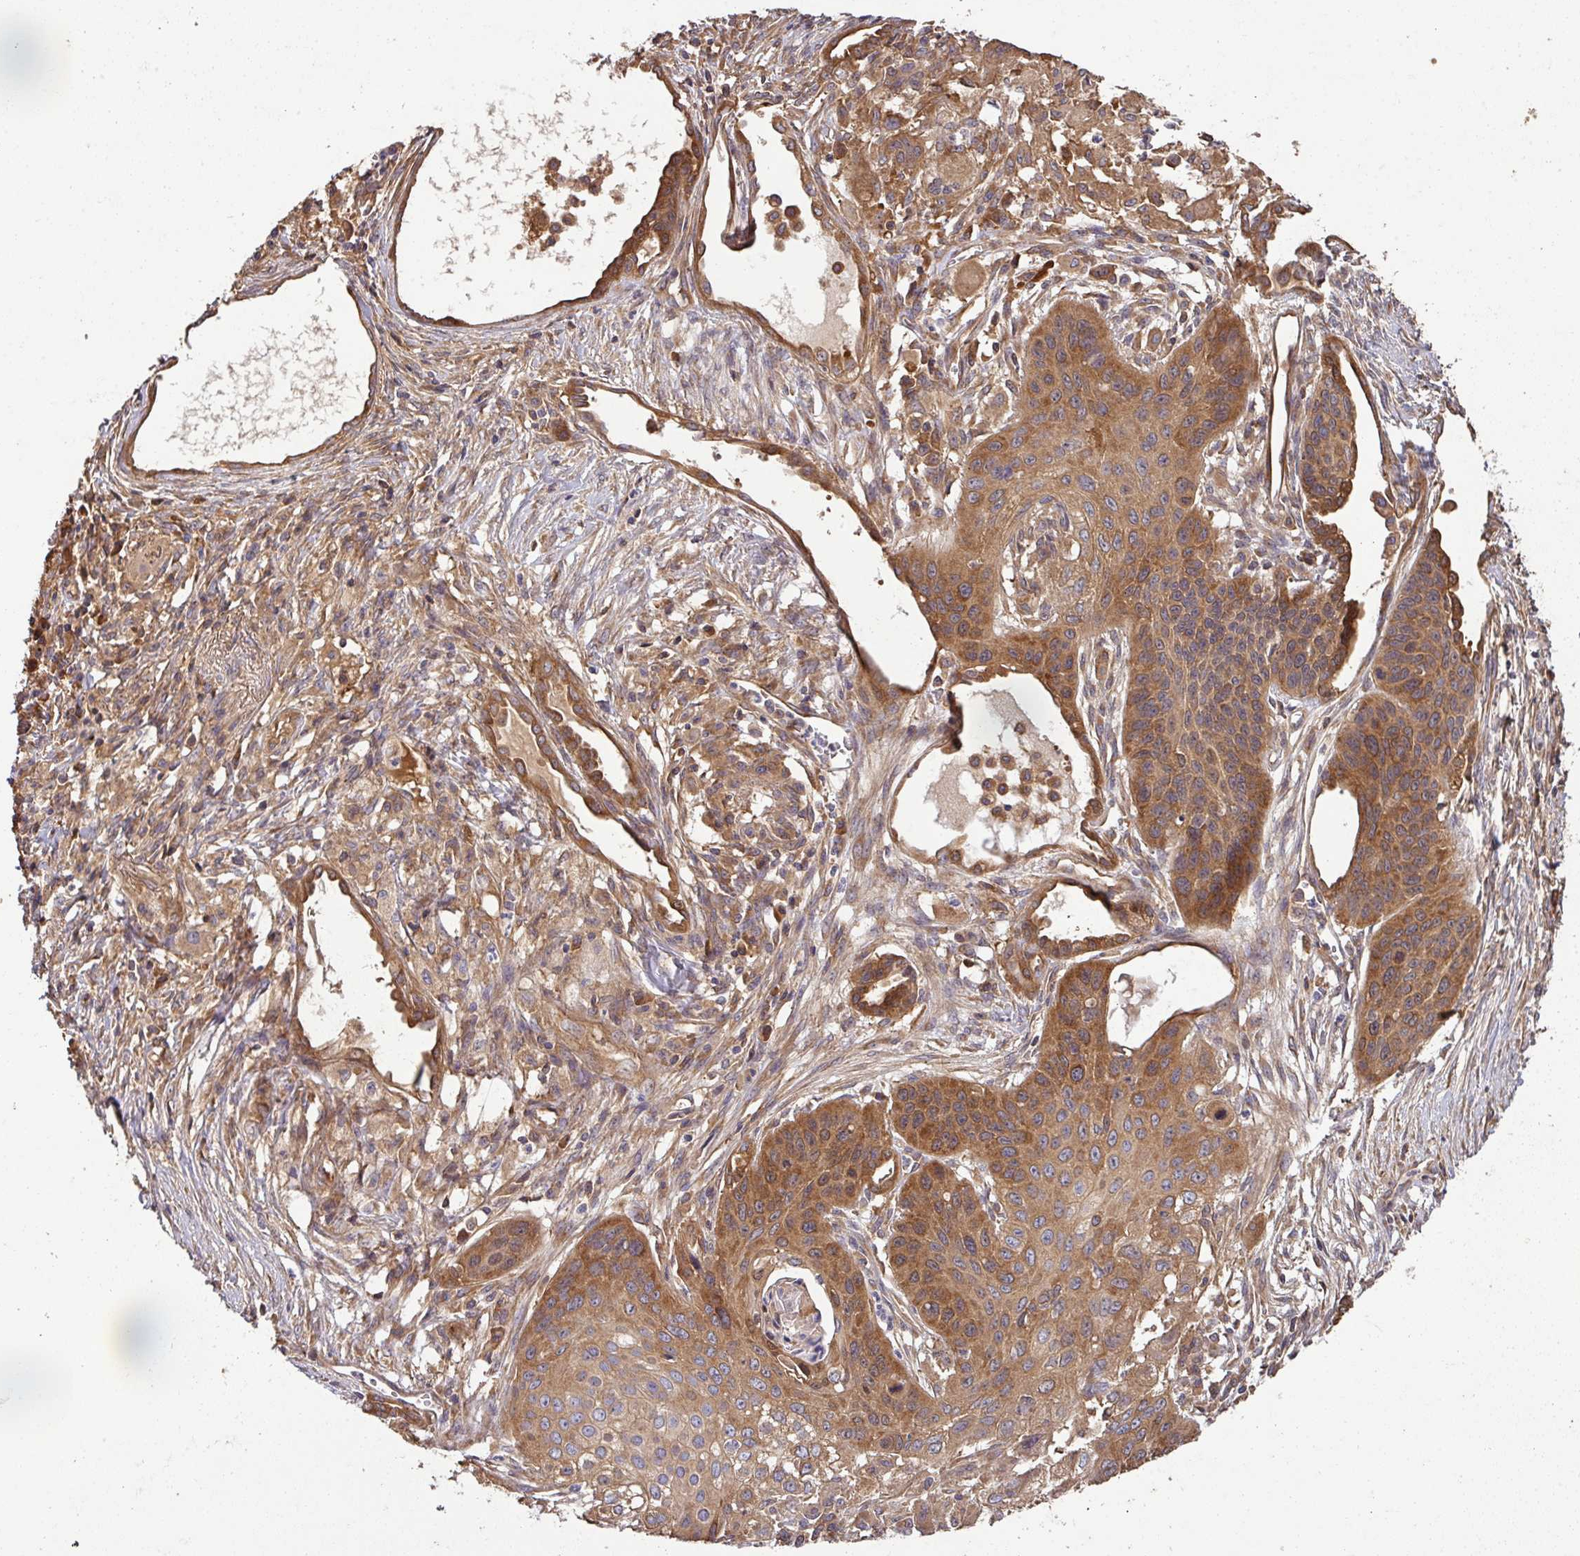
{"staining": {"intensity": "moderate", "quantity": ">75%", "location": "cytoplasmic/membranous"}, "tissue": "lung cancer", "cell_type": "Tumor cells", "image_type": "cancer", "snomed": [{"axis": "morphology", "description": "Squamous cell carcinoma, NOS"}, {"axis": "topography", "description": "Lung"}], "caption": "High-power microscopy captured an IHC micrograph of lung squamous cell carcinoma, revealing moderate cytoplasmic/membranous expression in approximately >75% of tumor cells. (DAB IHC, brown staining for protein, blue staining for nuclei).", "gene": "GSPT1", "patient": {"sex": "male", "age": 71}}